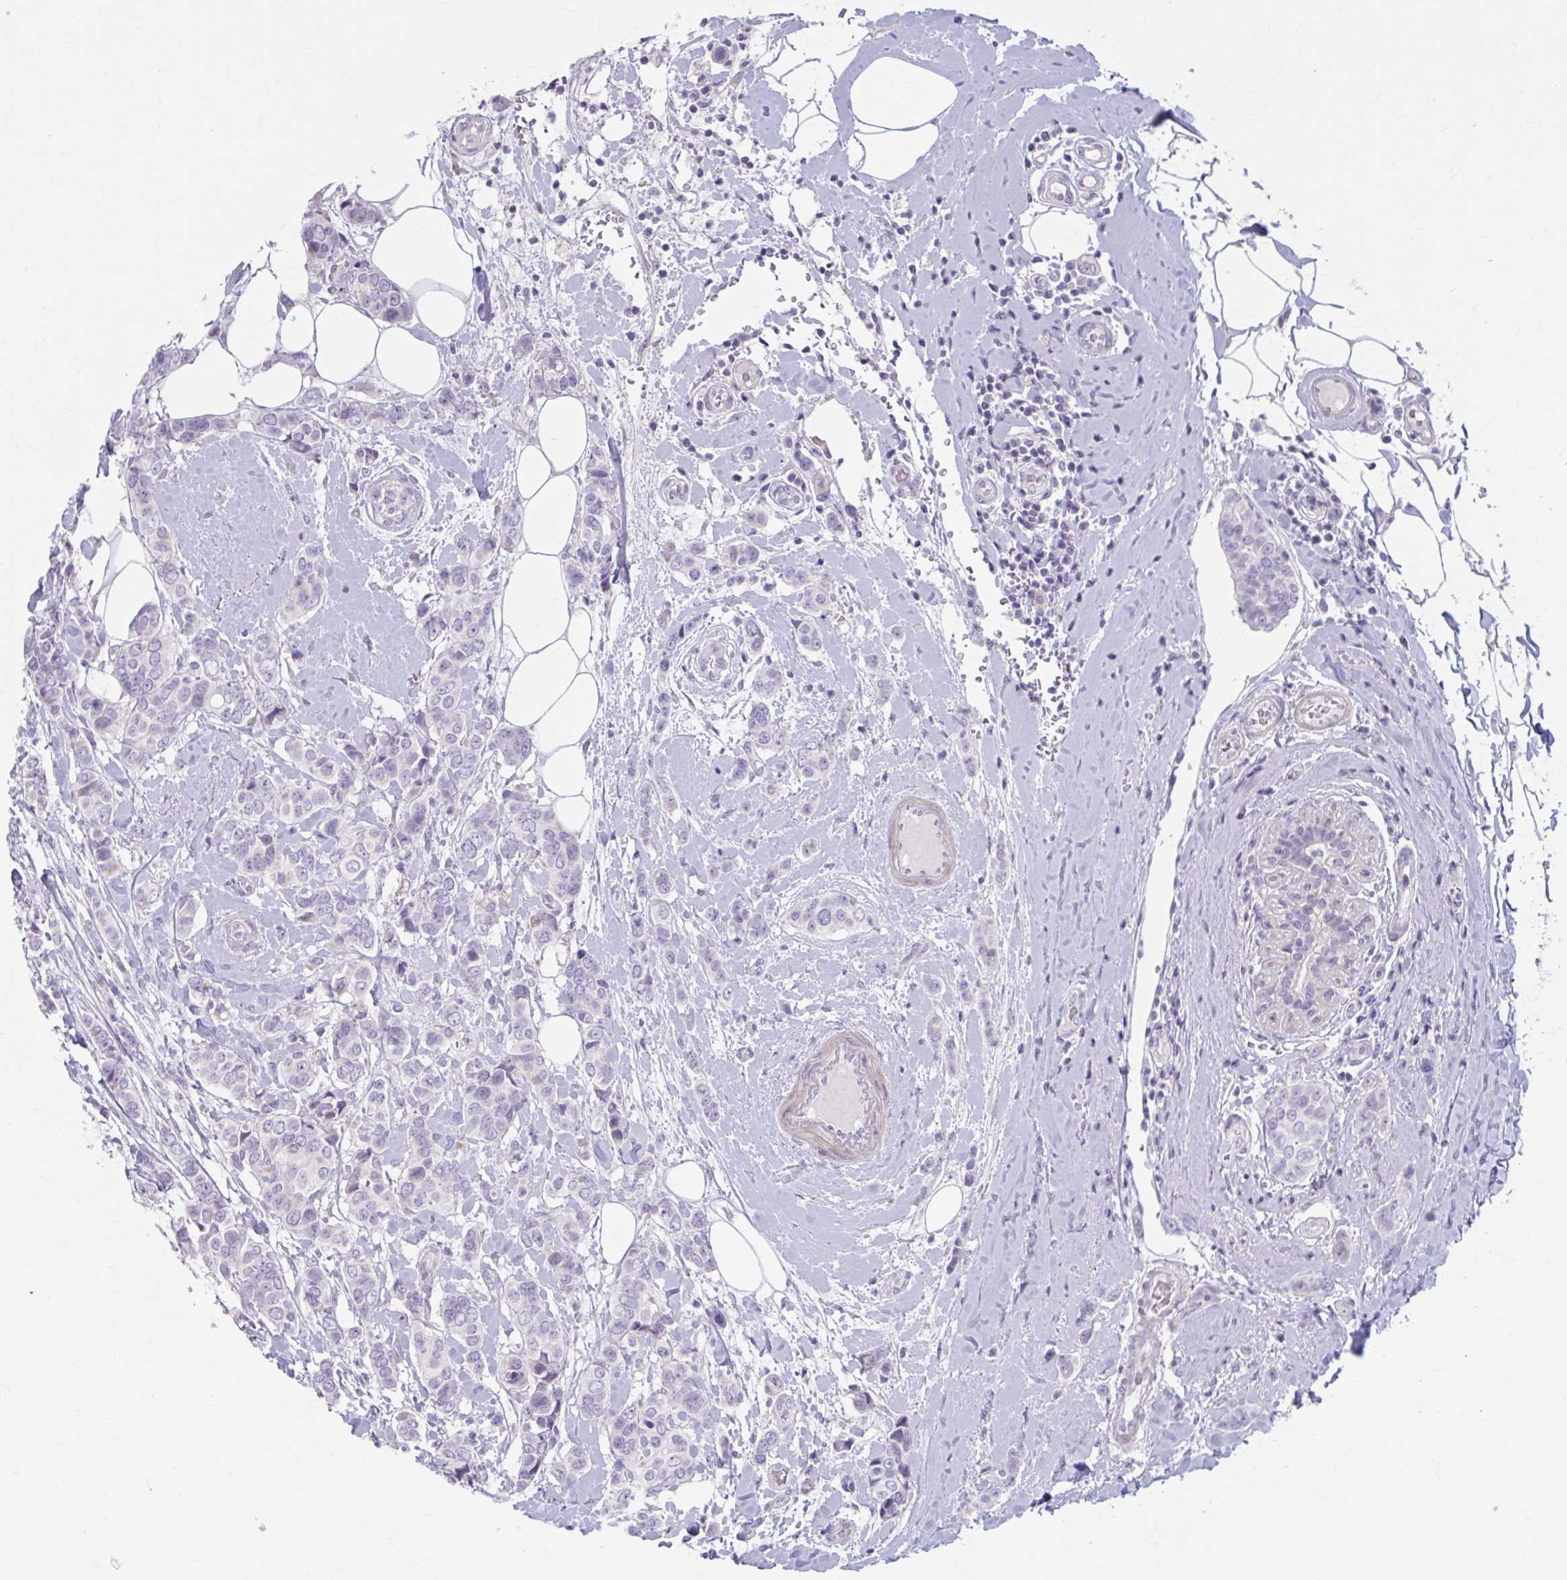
{"staining": {"intensity": "negative", "quantity": "none", "location": "none"}, "tissue": "breast cancer", "cell_type": "Tumor cells", "image_type": "cancer", "snomed": [{"axis": "morphology", "description": "Lobular carcinoma"}, {"axis": "topography", "description": "Breast"}], "caption": "Immunohistochemical staining of human breast cancer (lobular carcinoma) displays no significant positivity in tumor cells.", "gene": "MSMO1", "patient": {"sex": "female", "age": 51}}